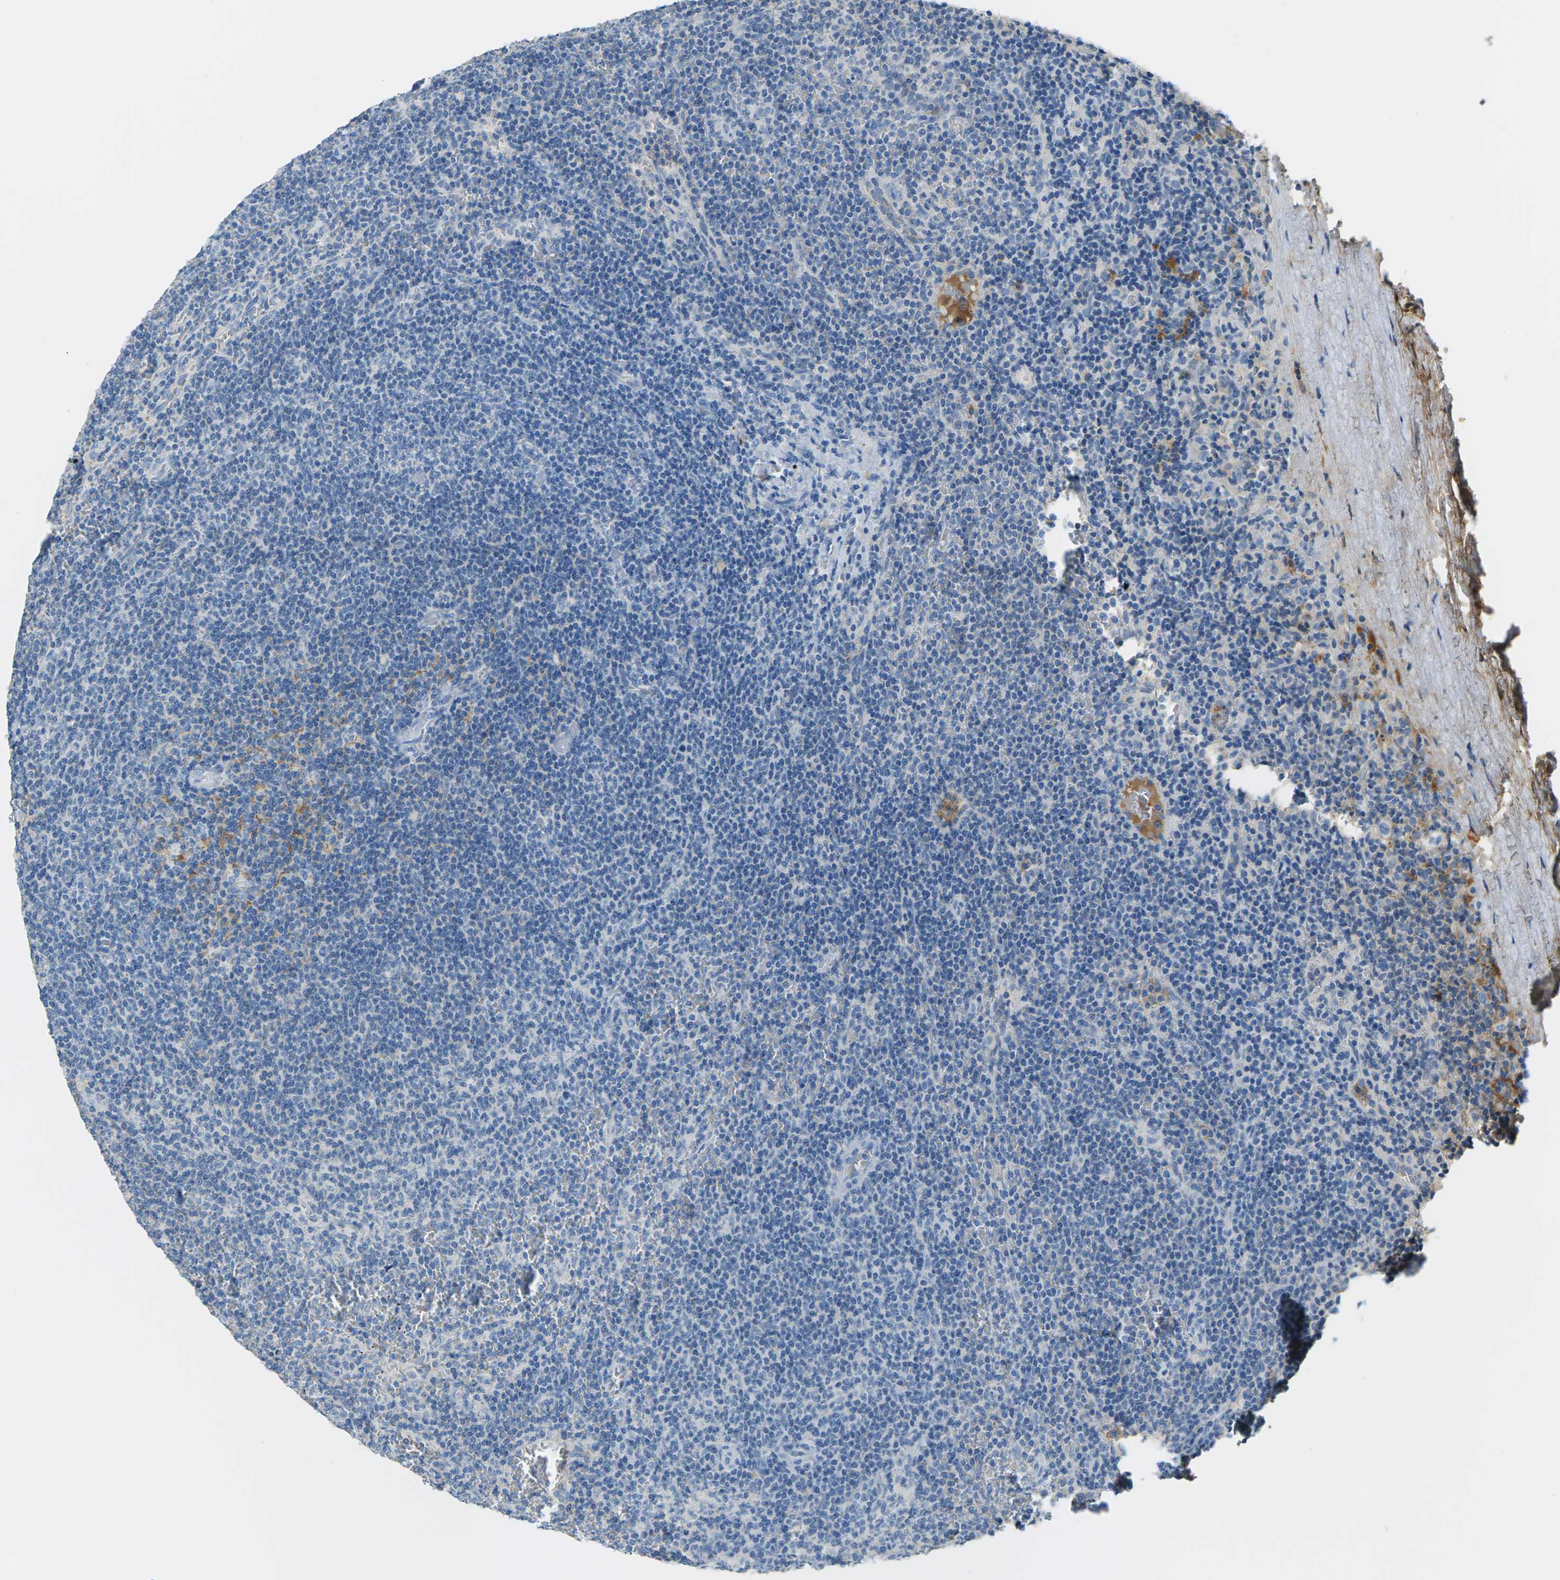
{"staining": {"intensity": "negative", "quantity": "none", "location": "none"}, "tissue": "lymphoma", "cell_type": "Tumor cells", "image_type": "cancer", "snomed": [{"axis": "morphology", "description": "Malignant lymphoma, non-Hodgkin's type, Low grade"}, {"axis": "topography", "description": "Spleen"}], "caption": "An immunohistochemistry micrograph of lymphoma is shown. There is no staining in tumor cells of lymphoma.", "gene": "CFI", "patient": {"sex": "female", "age": 50}}